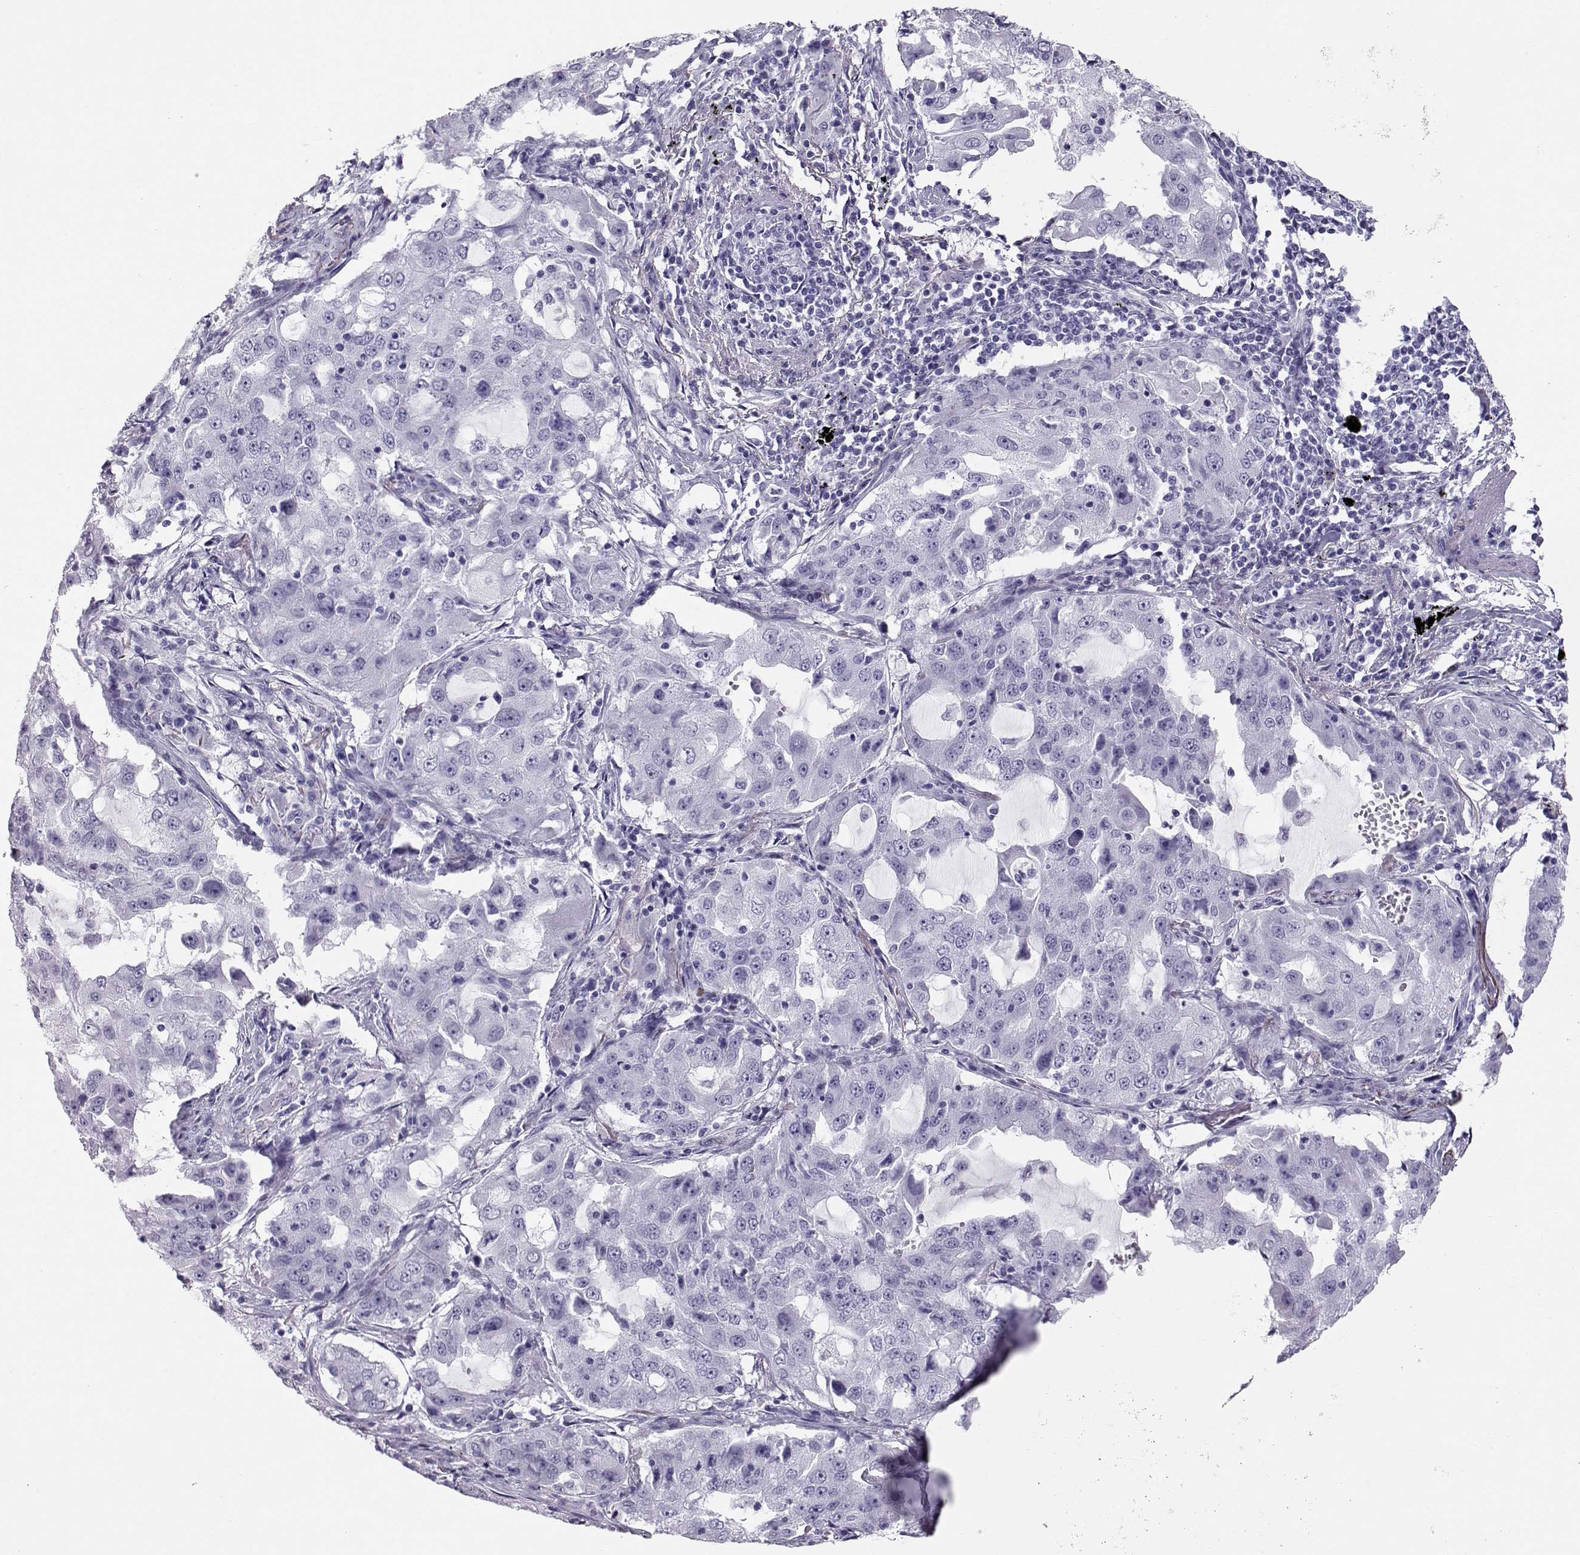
{"staining": {"intensity": "negative", "quantity": "none", "location": "none"}, "tissue": "lung cancer", "cell_type": "Tumor cells", "image_type": "cancer", "snomed": [{"axis": "morphology", "description": "Adenocarcinoma, NOS"}, {"axis": "topography", "description": "Lung"}], "caption": "DAB (3,3'-diaminobenzidine) immunohistochemical staining of human lung adenocarcinoma reveals no significant expression in tumor cells. Brightfield microscopy of immunohistochemistry (IHC) stained with DAB (brown) and hematoxylin (blue), captured at high magnification.", "gene": "RD3", "patient": {"sex": "female", "age": 61}}